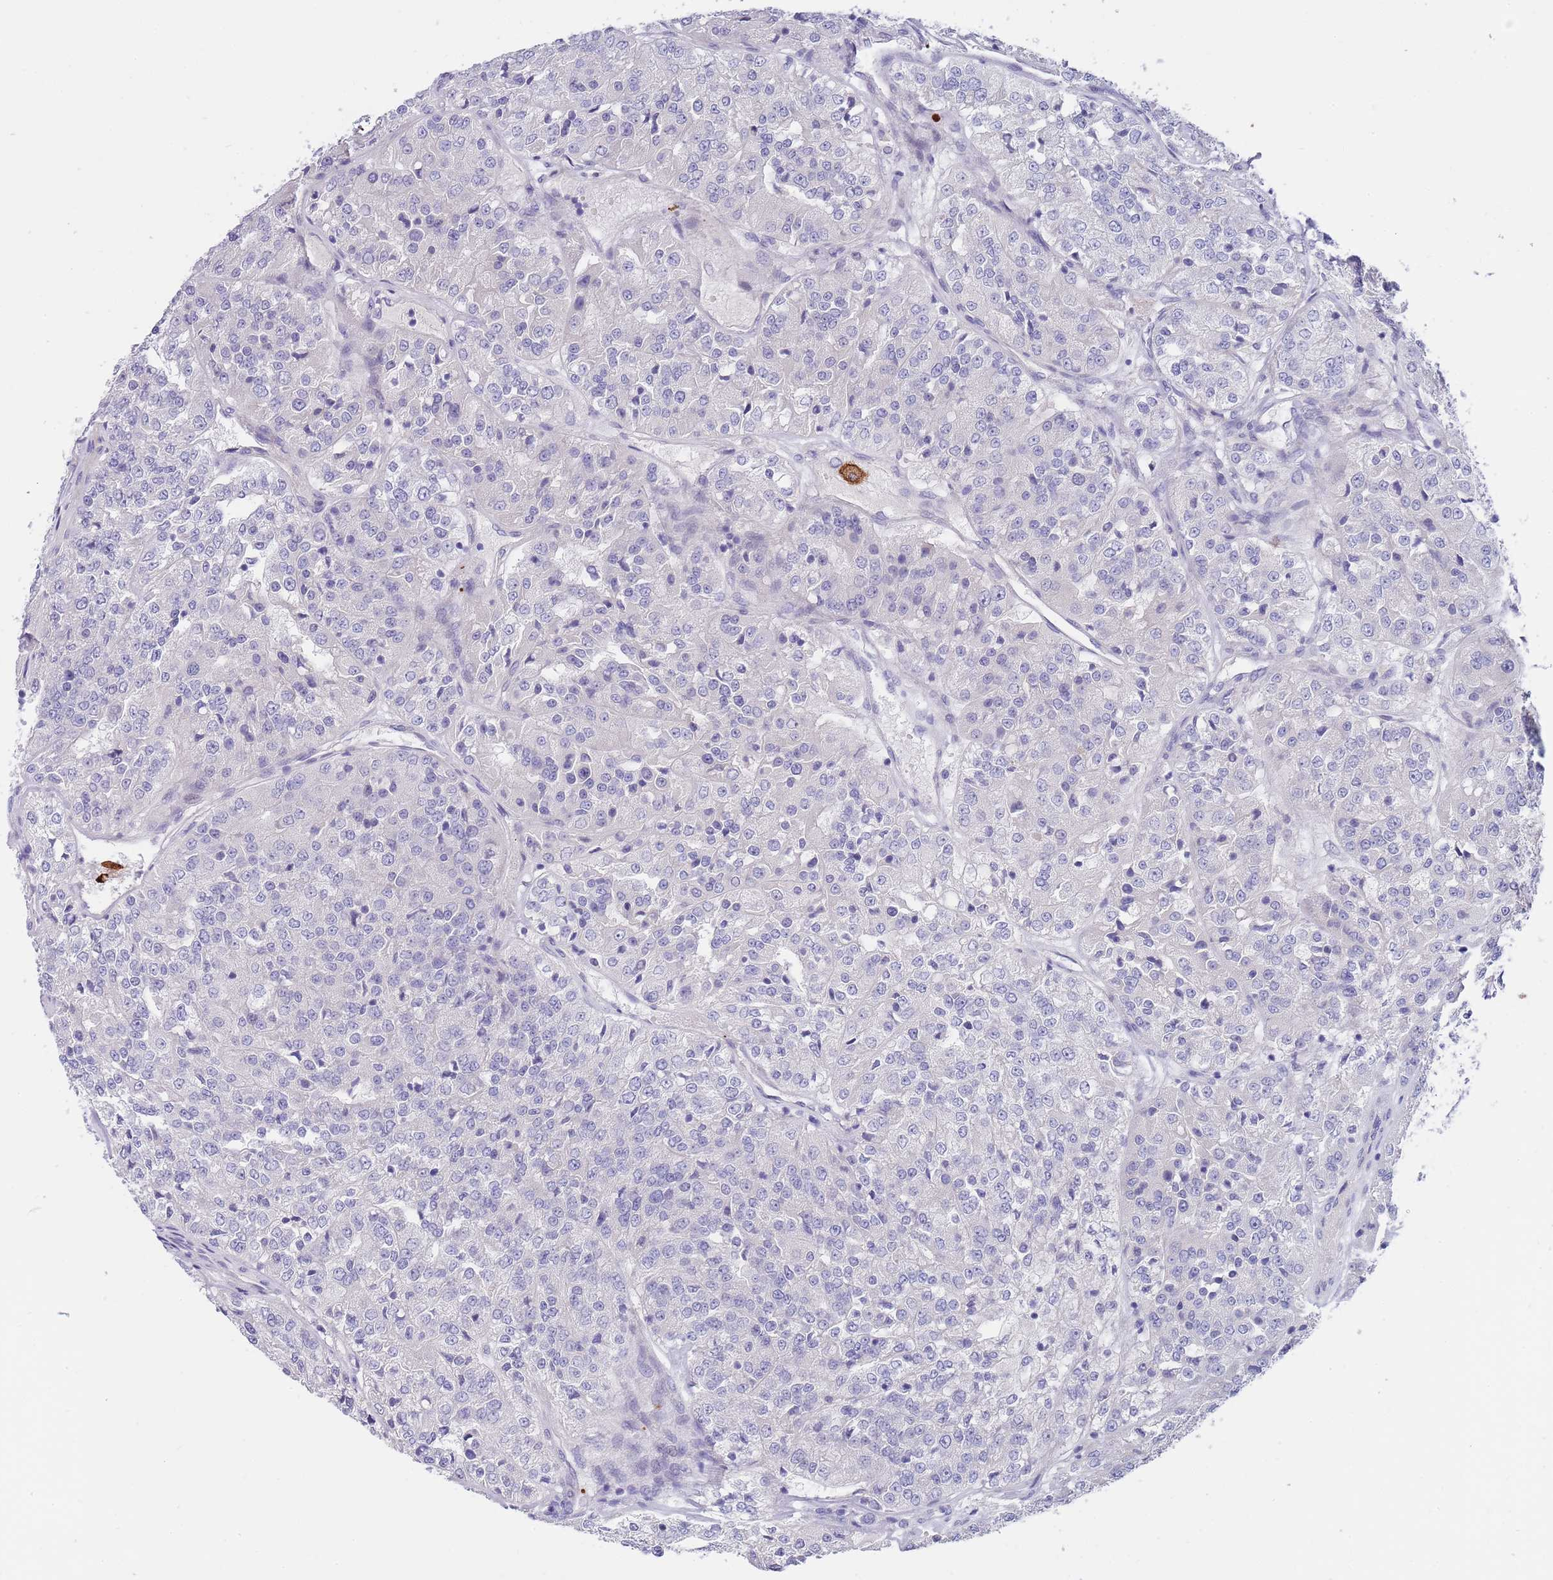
{"staining": {"intensity": "negative", "quantity": "none", "location": "none"}, "tissue": "renal cancer", "cell_type": "Tumor cells", "image_type": "cancer", "snomed": [{"axis": "morphology", "description": "Adenocarcinoma, NOS"}, {"axis": "topography", "description": "Kidney"}], "caption": "Immunohistochemistry (IHC) image of human renal cancer stained for a protein (brown), which exhibits no staining in tumor cells. Nuclei are stained in blue.", "gene": "NLRP6", "patient": {"sex": "female", "age": 63}}